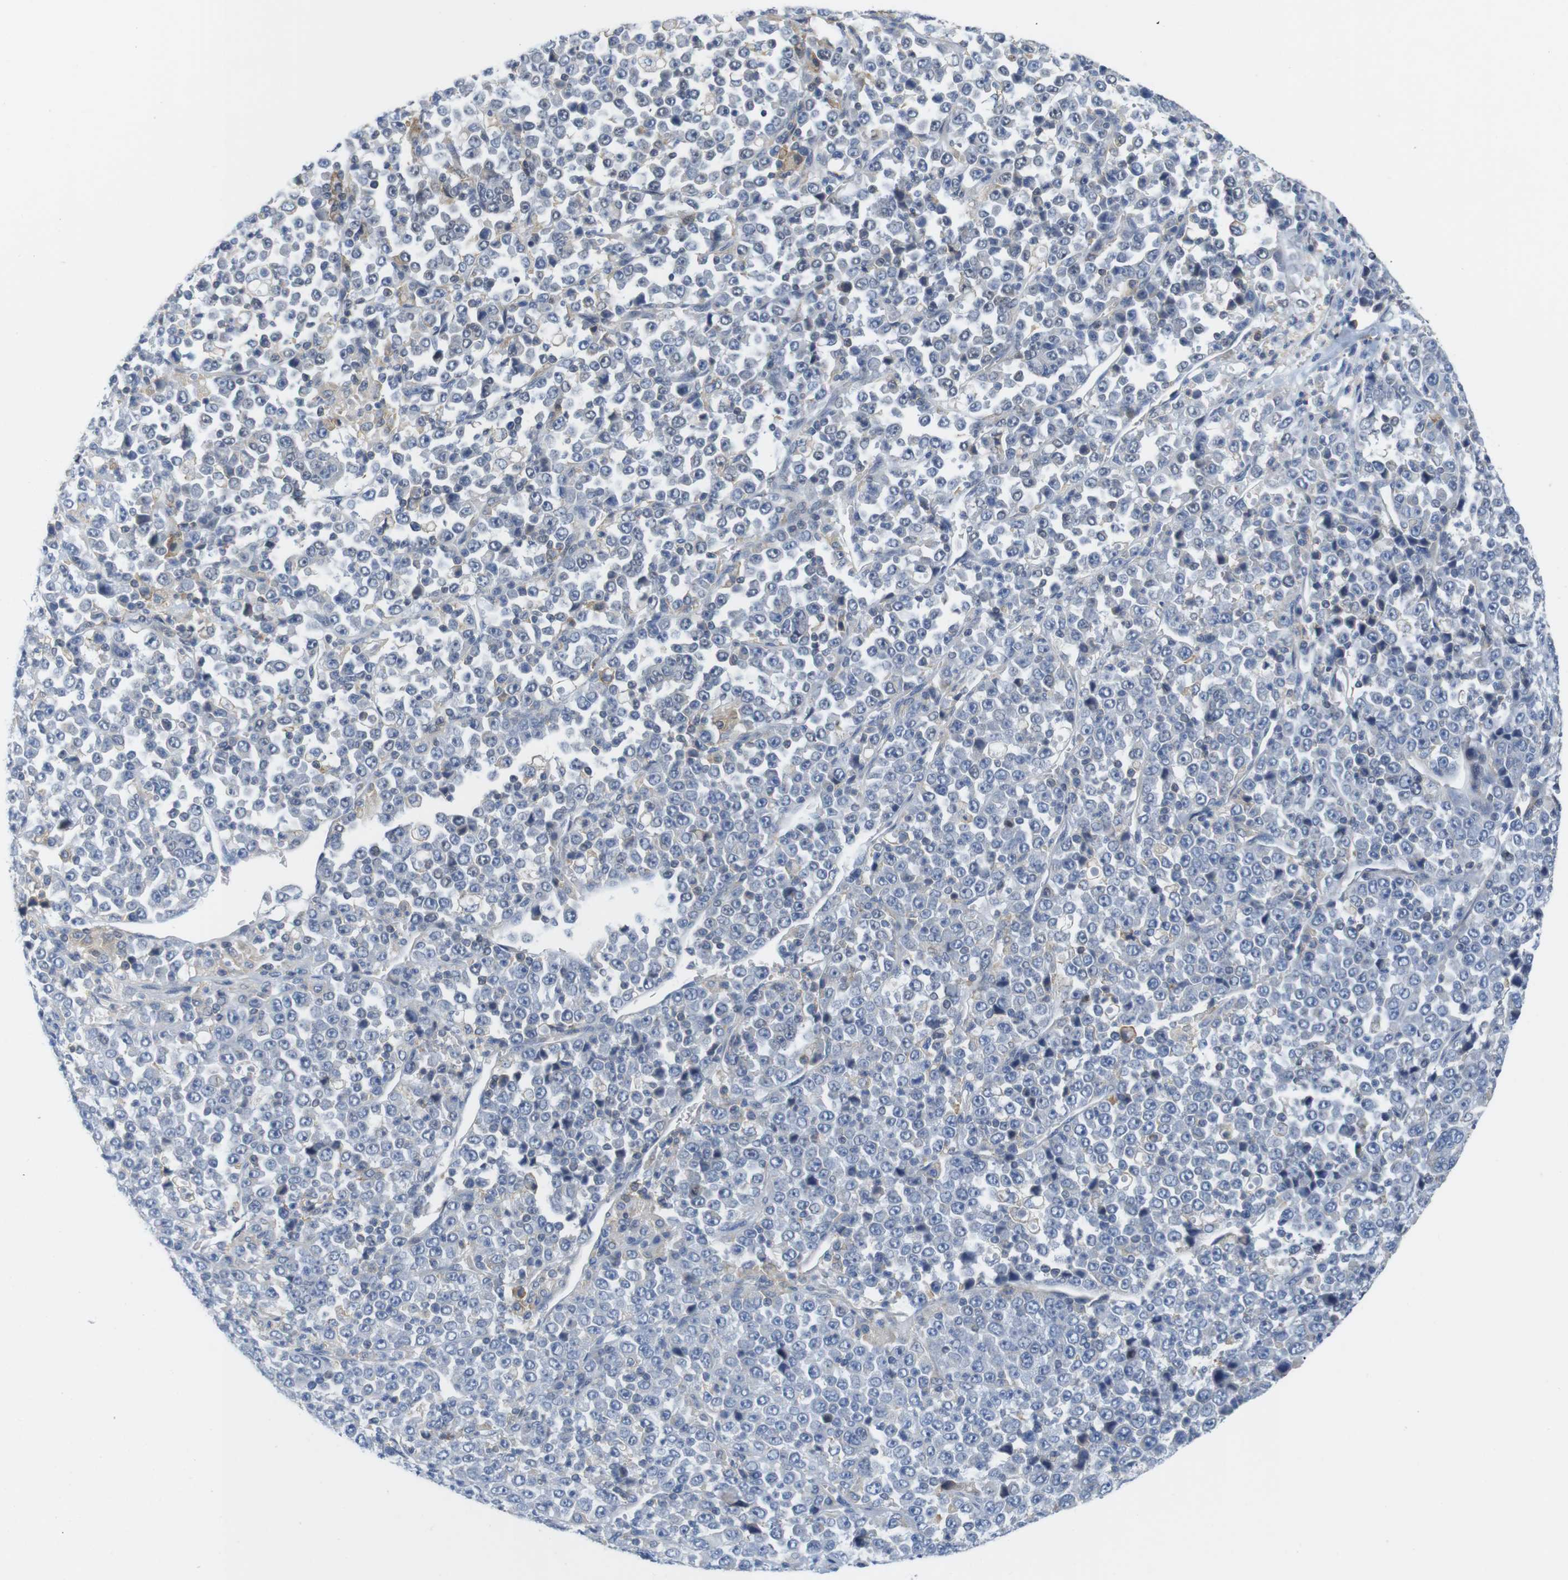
{"staining": {"intensity": "negative", "quantity": "none", "location": "none"}, "tissue": "stomach cancer", "cell_type": "Tumor cells", "image_type": "cancer", "snomed": [{"axis": "morphology", "description": "Normal tissue, NOS"}, {"axis": "morphology", "description": "Adenocarcinoma, NOS"}, {"axis": "topography", "description": "Stomach, upper"}, {"axis": "topography", "description": "Stomach"}], "caption": "The image shows no staining of tumor cells in stomach cancer.", "gene": "OTOF", "patient": {"sex": "male", "age": 59}}